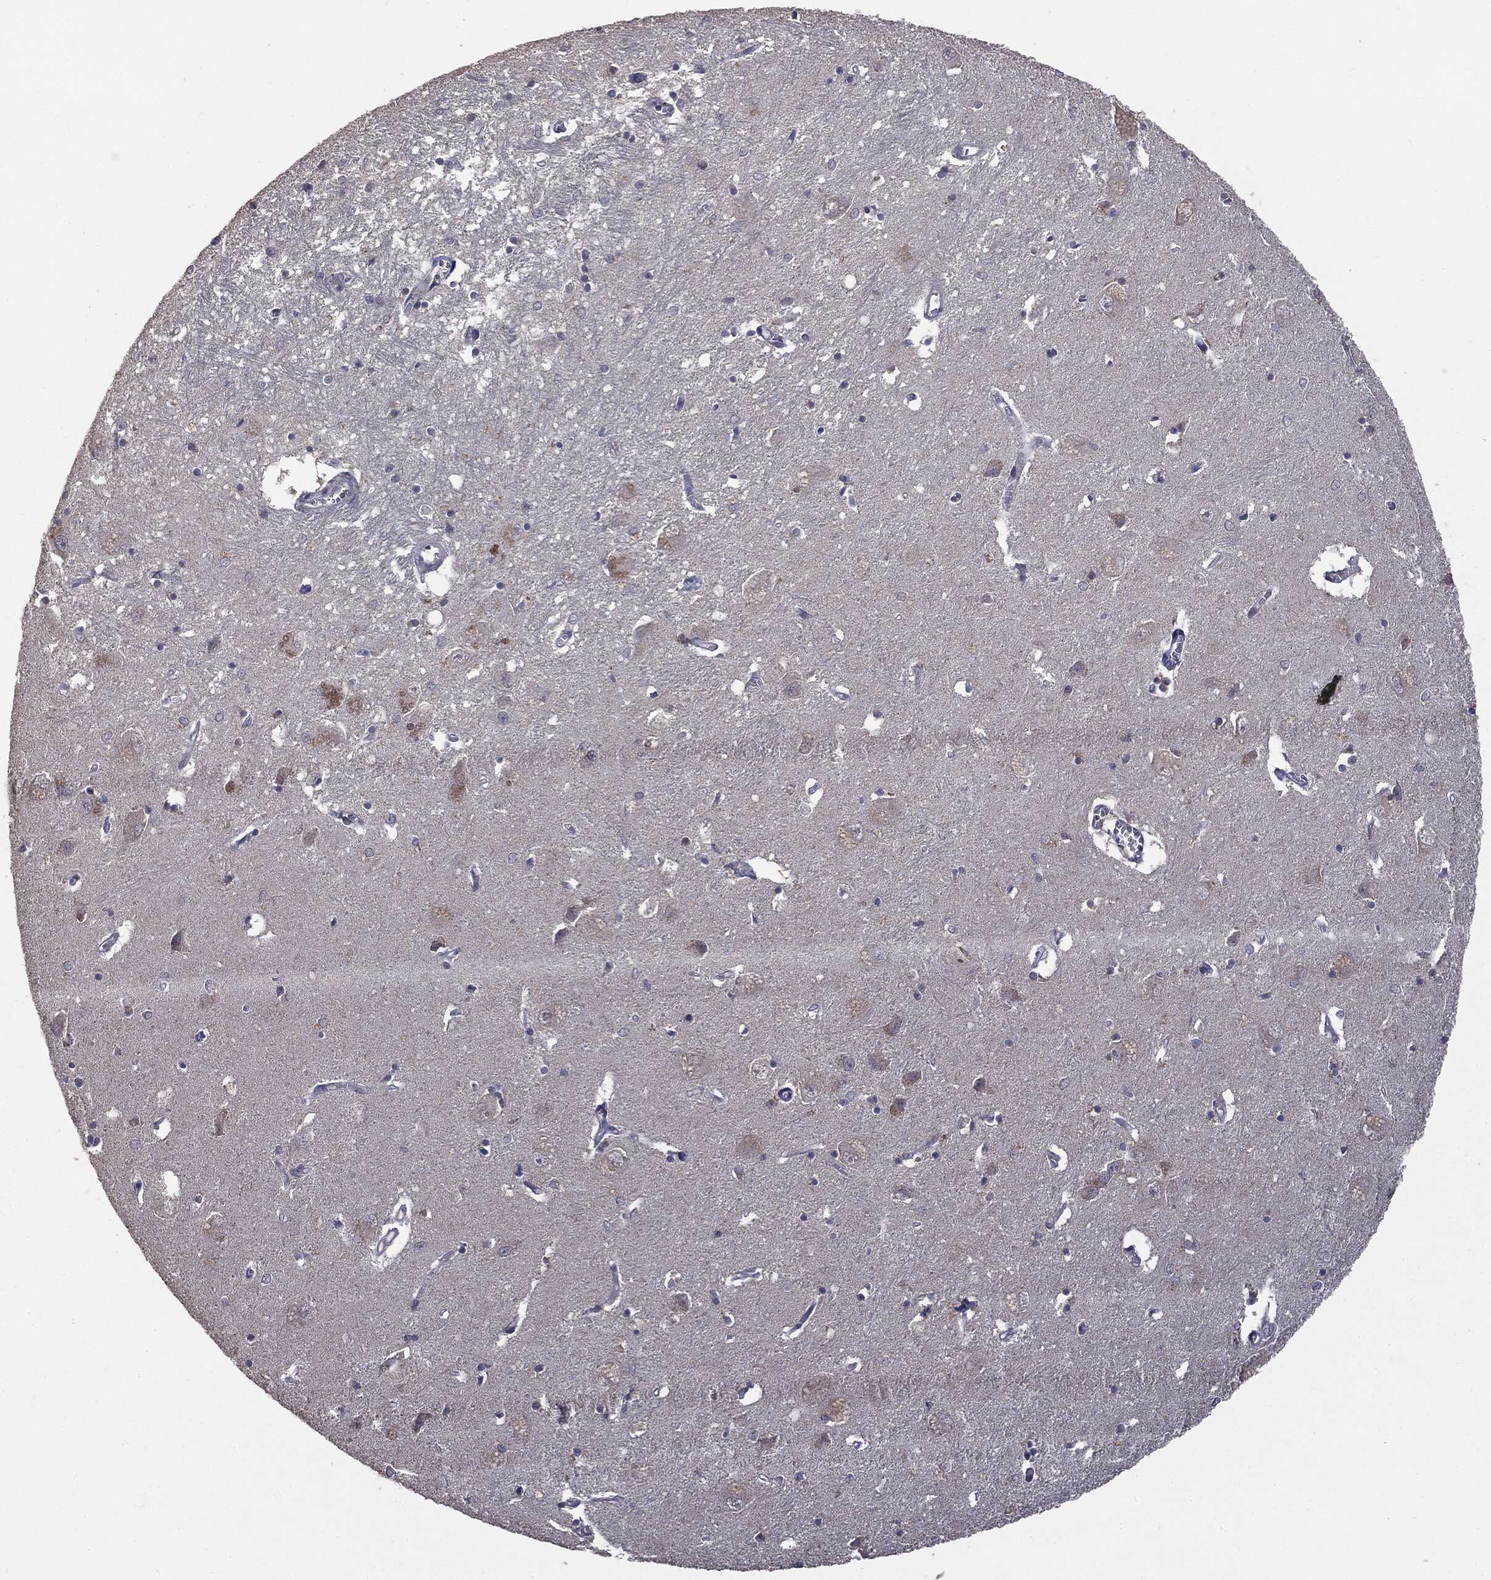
{"staining": {"intensity": "negative", "quantity": "none", "location": "none"}, "tissue": "caudate", "cell_type": "Glial cells", "image_type": "normal", "snomed": [{"axis": "morphology", "description": "Normal tissue, NOS"}, {"axis": "topography", "description": "Lateral ventricle wall"}], "caption": "There is no significant positivity in glial cells of caudate. (DAB (3,3'-diaminobenzidine) immunohistochemistry visualized using brightfield microscopy, high magnification).", "gene": "MTOR", "patient": {"sex": "male", "age": 54}}